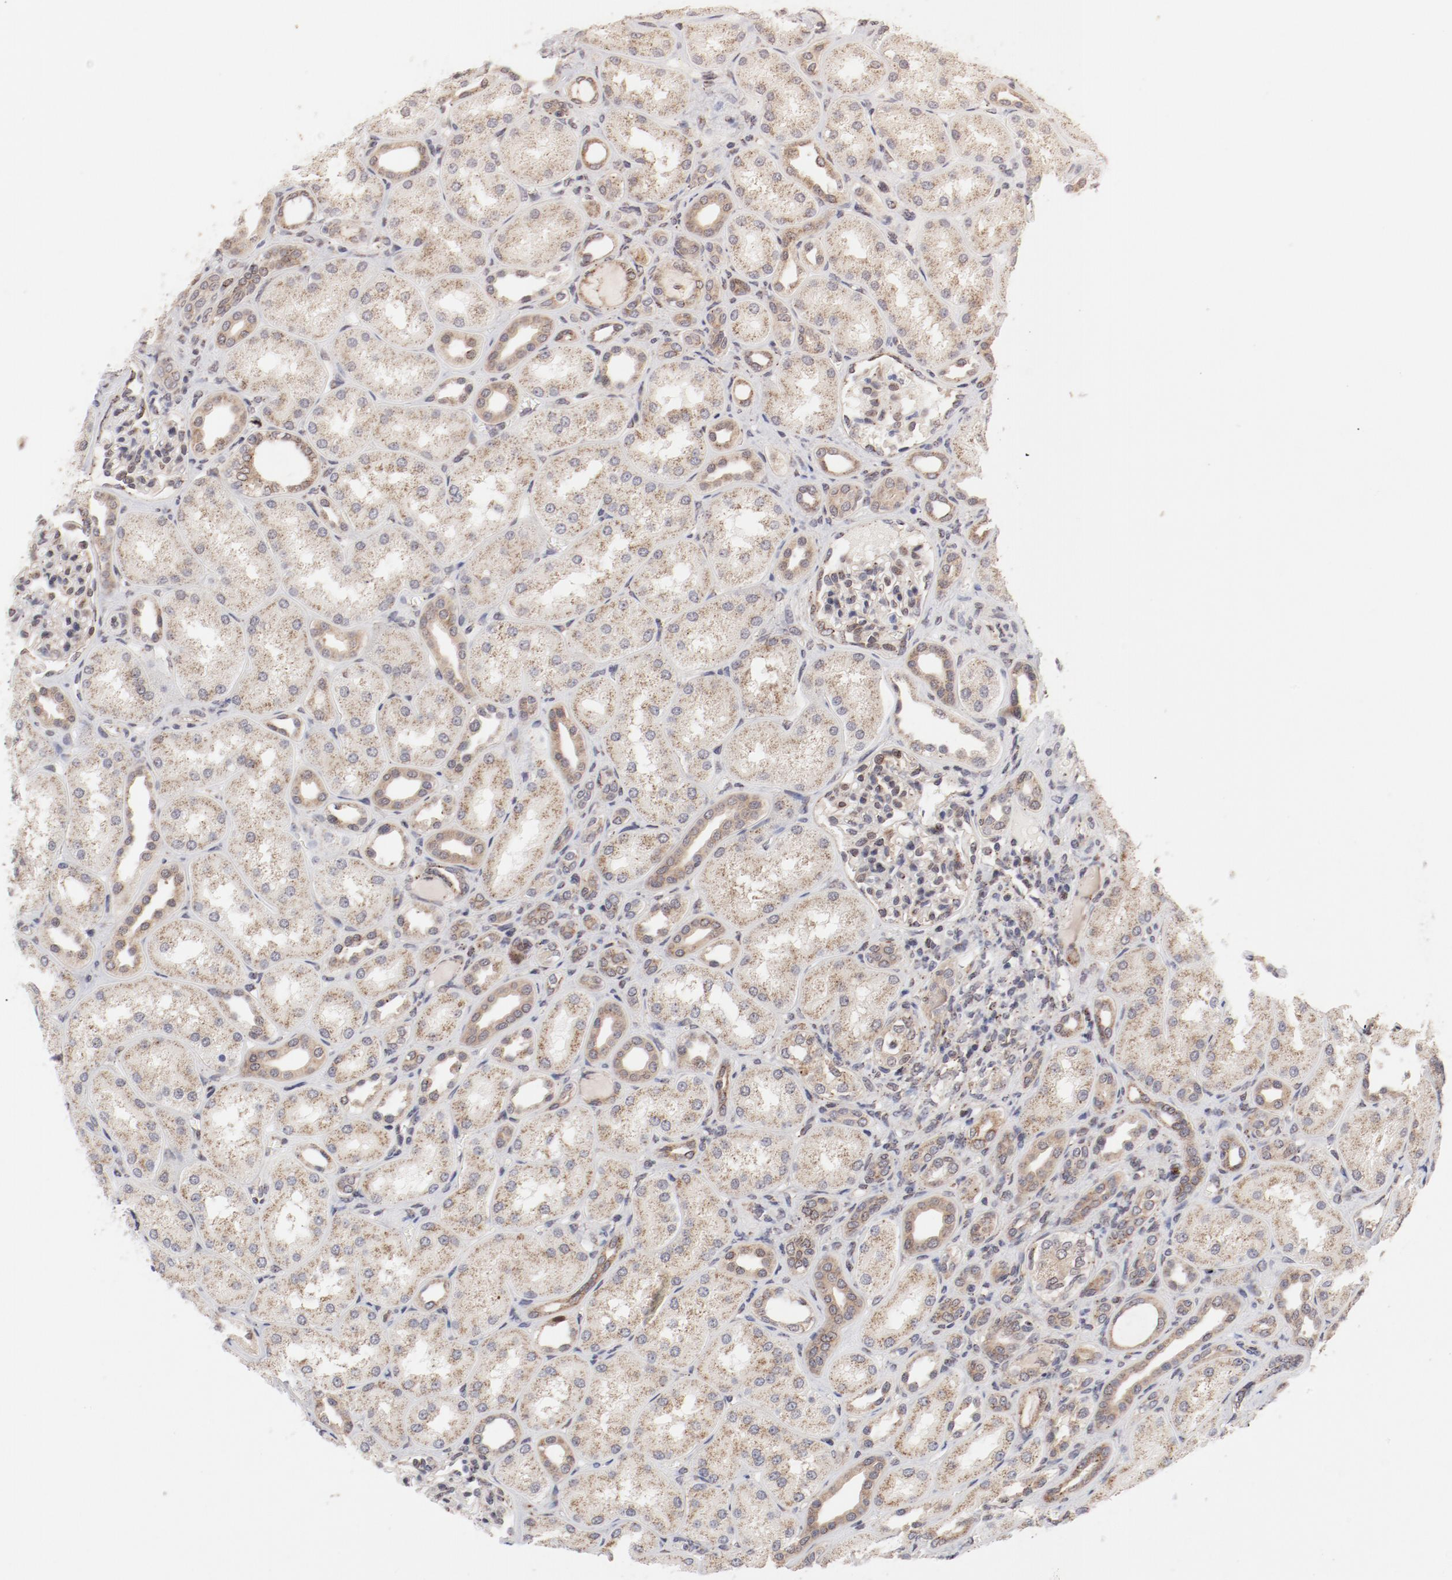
{"staining": {"intensity": "weak", "quantity": "<25%", "location": "cytoplasmic/membranous"}, "tissue": "kidney", "cell_type": "Cells in glomeruli", "image_type": "normal", "snomed": [{"axis": "morphology", "description": "Normal tissue, NOS"}, {"axis": "topography", "description": "Kidney"}], "caption": "Image shows no protein positivity in cells in glomeruli of benign kidney. The staining is performed using DAB brown chromogen with nuclei counter-stained in using hematoxylin.", "gene": "RPL12", "patient": {"sex": "male", "age": 7}}